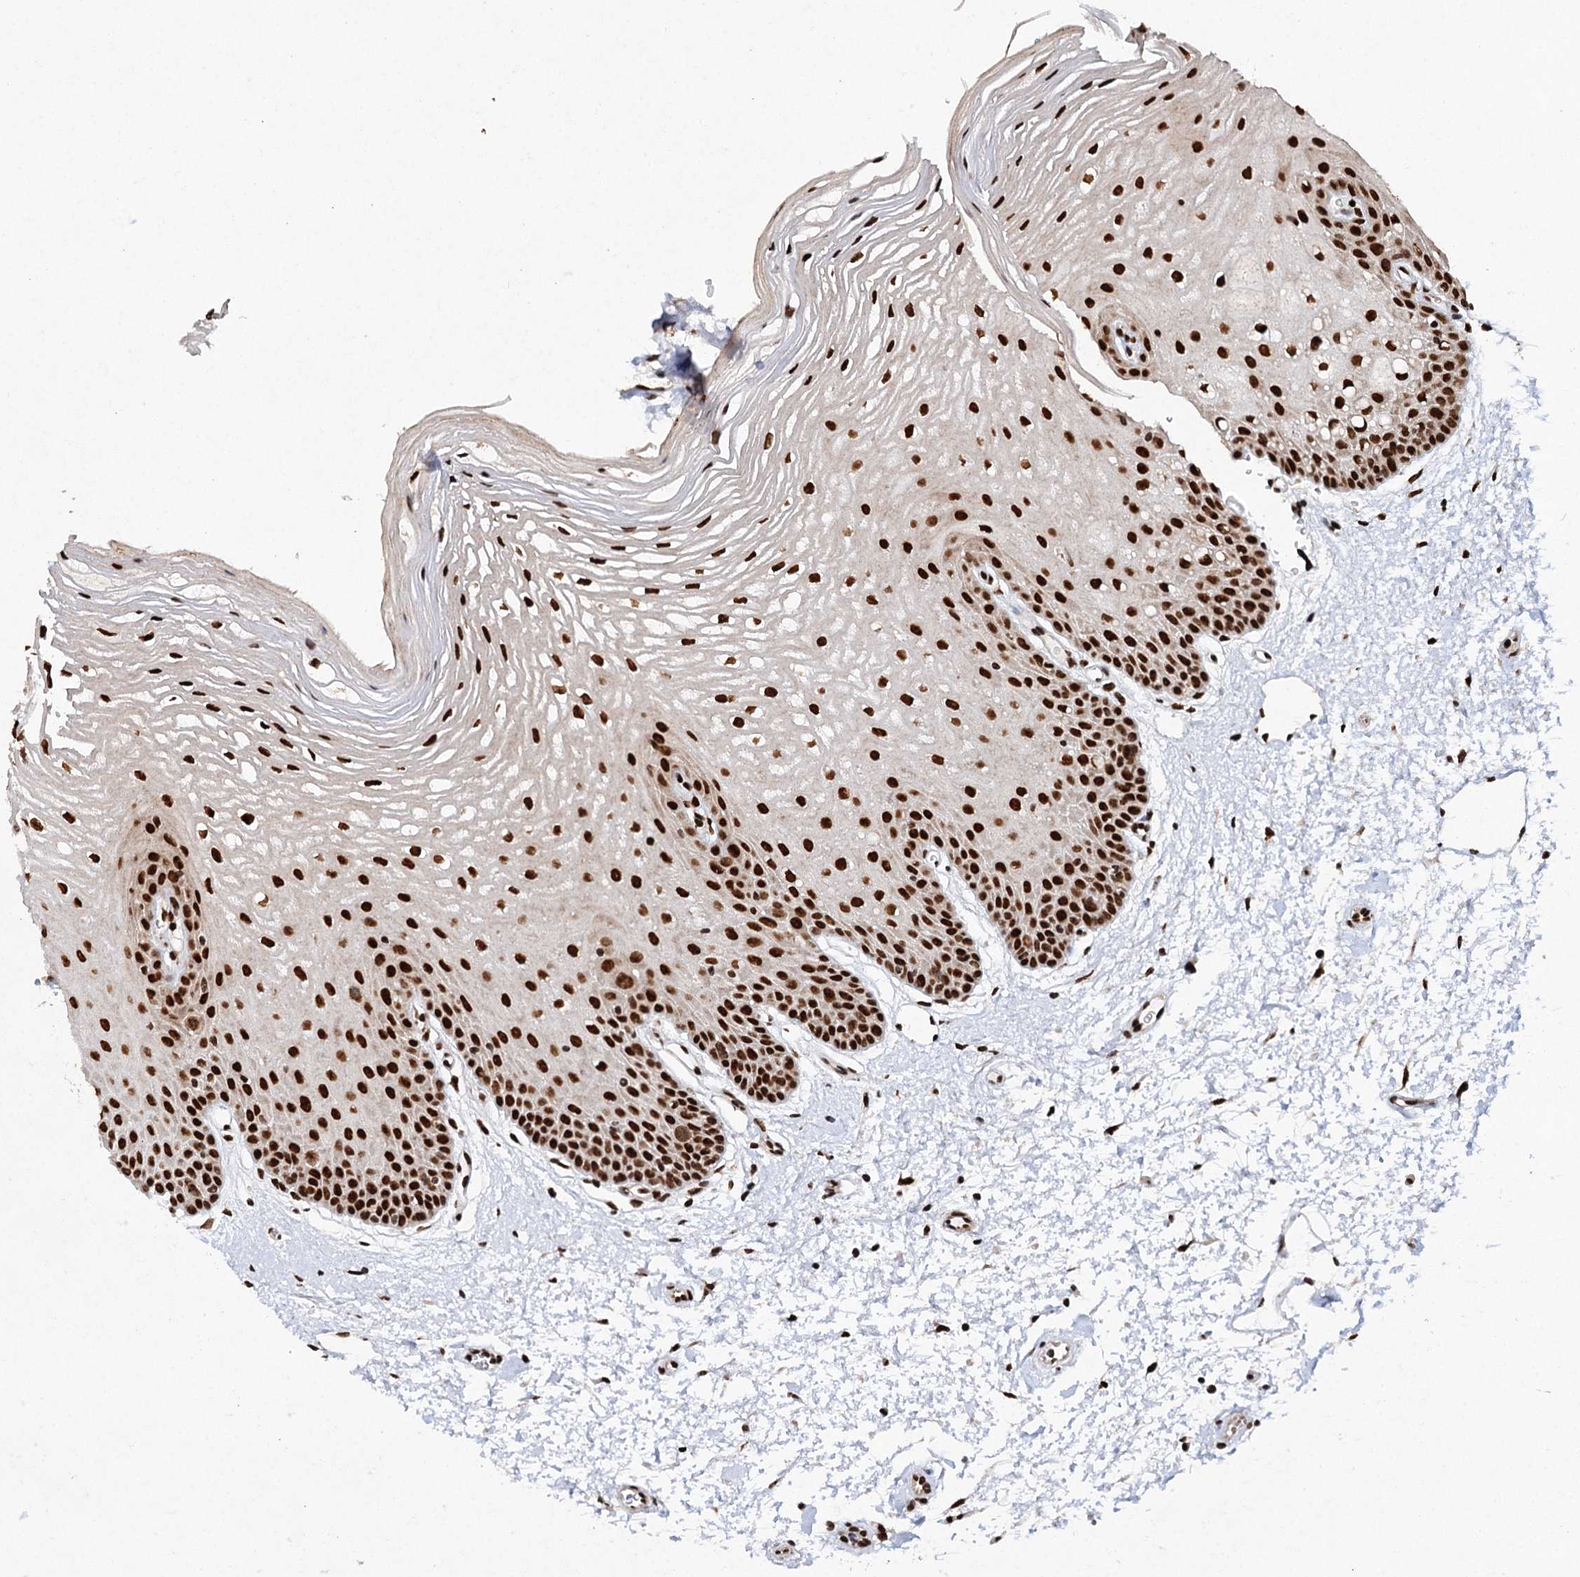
{"staining": {"intensity": "strong", "quantity": ">75%", "location": "nuclear"}, "tissue": "oral mucosa", "cell_type": "Squamous epithelial cells", "image_type": "normal", "snomed": [{"axis": "morphology", "description": "Normal tissue, NOS"}, {"axis": "topography", "description": "Oral tissue"}, {"axis": "topography", "description": "Tounge, NOS"}], "caption": "IHC micrograph of unremarkable oral mucosa stained for a protein (brown), which demonstrates high levels of strong nuclear expression in approximately >75% of squamous epithelial cells.", "gene": "MATR3", "patient": {"sex": "female", "age": 73}}